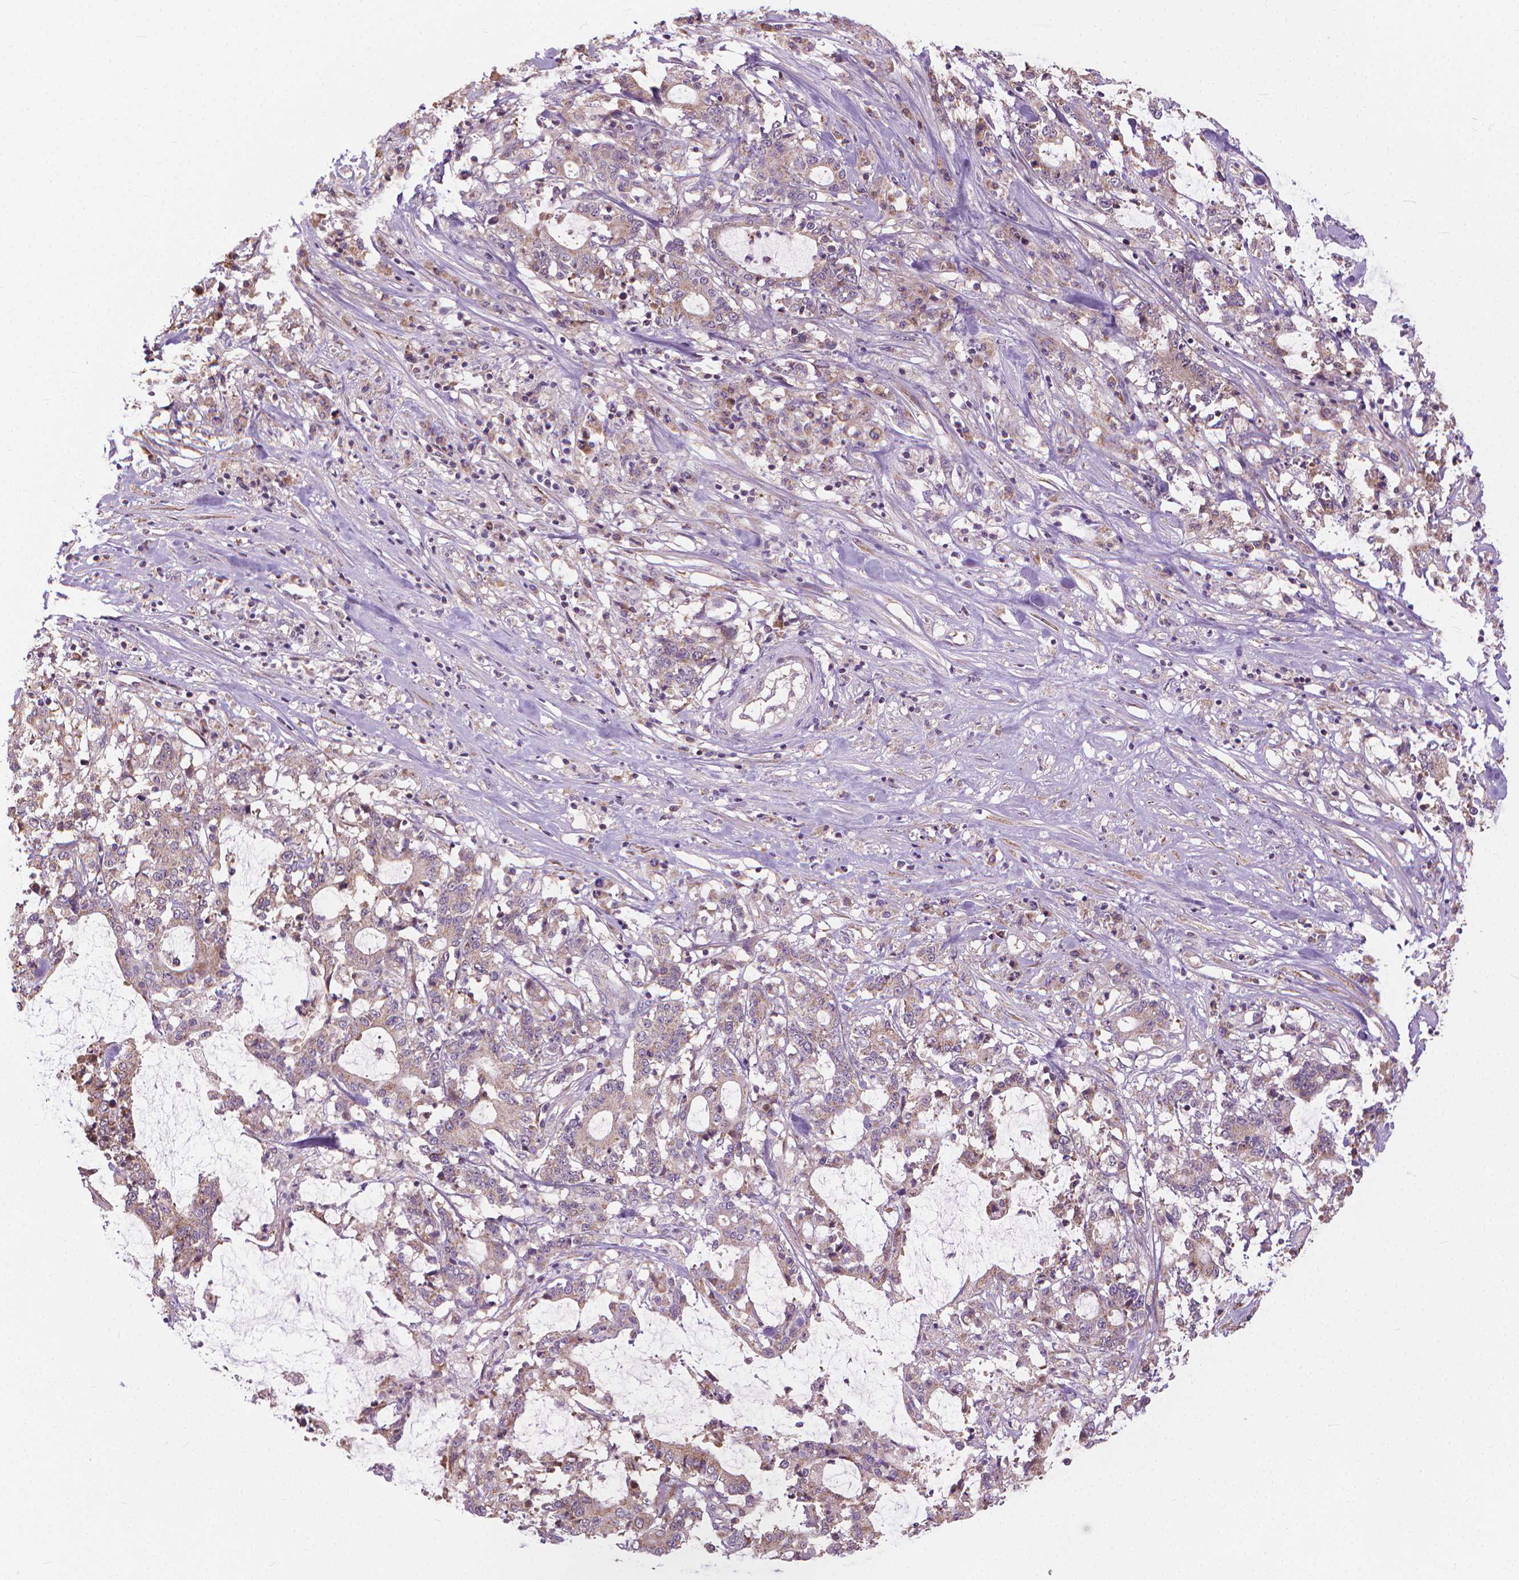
{"staining": {"intensity": "weak", "quantity": "25%-75%", "location": "cytoplasmic/membranous"}, "tissue": "stomach cancer", "cell_type": "Tumor cells", "image_type": "cancer", "snomed": [{"axis": "morphology", "description": "Adenocarcinoma, NOS"}, {"axis": "topography", "description": "Stomach, upper"}], "caption": "Immunohistochemistry micrograph of stomach cancer (adenocarcinoma) stained for a protein (brown), which exhibits low levels of weak cytoplasmic/membranous staining in about 25%-75% of tumor cells.", "gene": "NUDT1", "patient": {"sex": "male", "age": 68}}